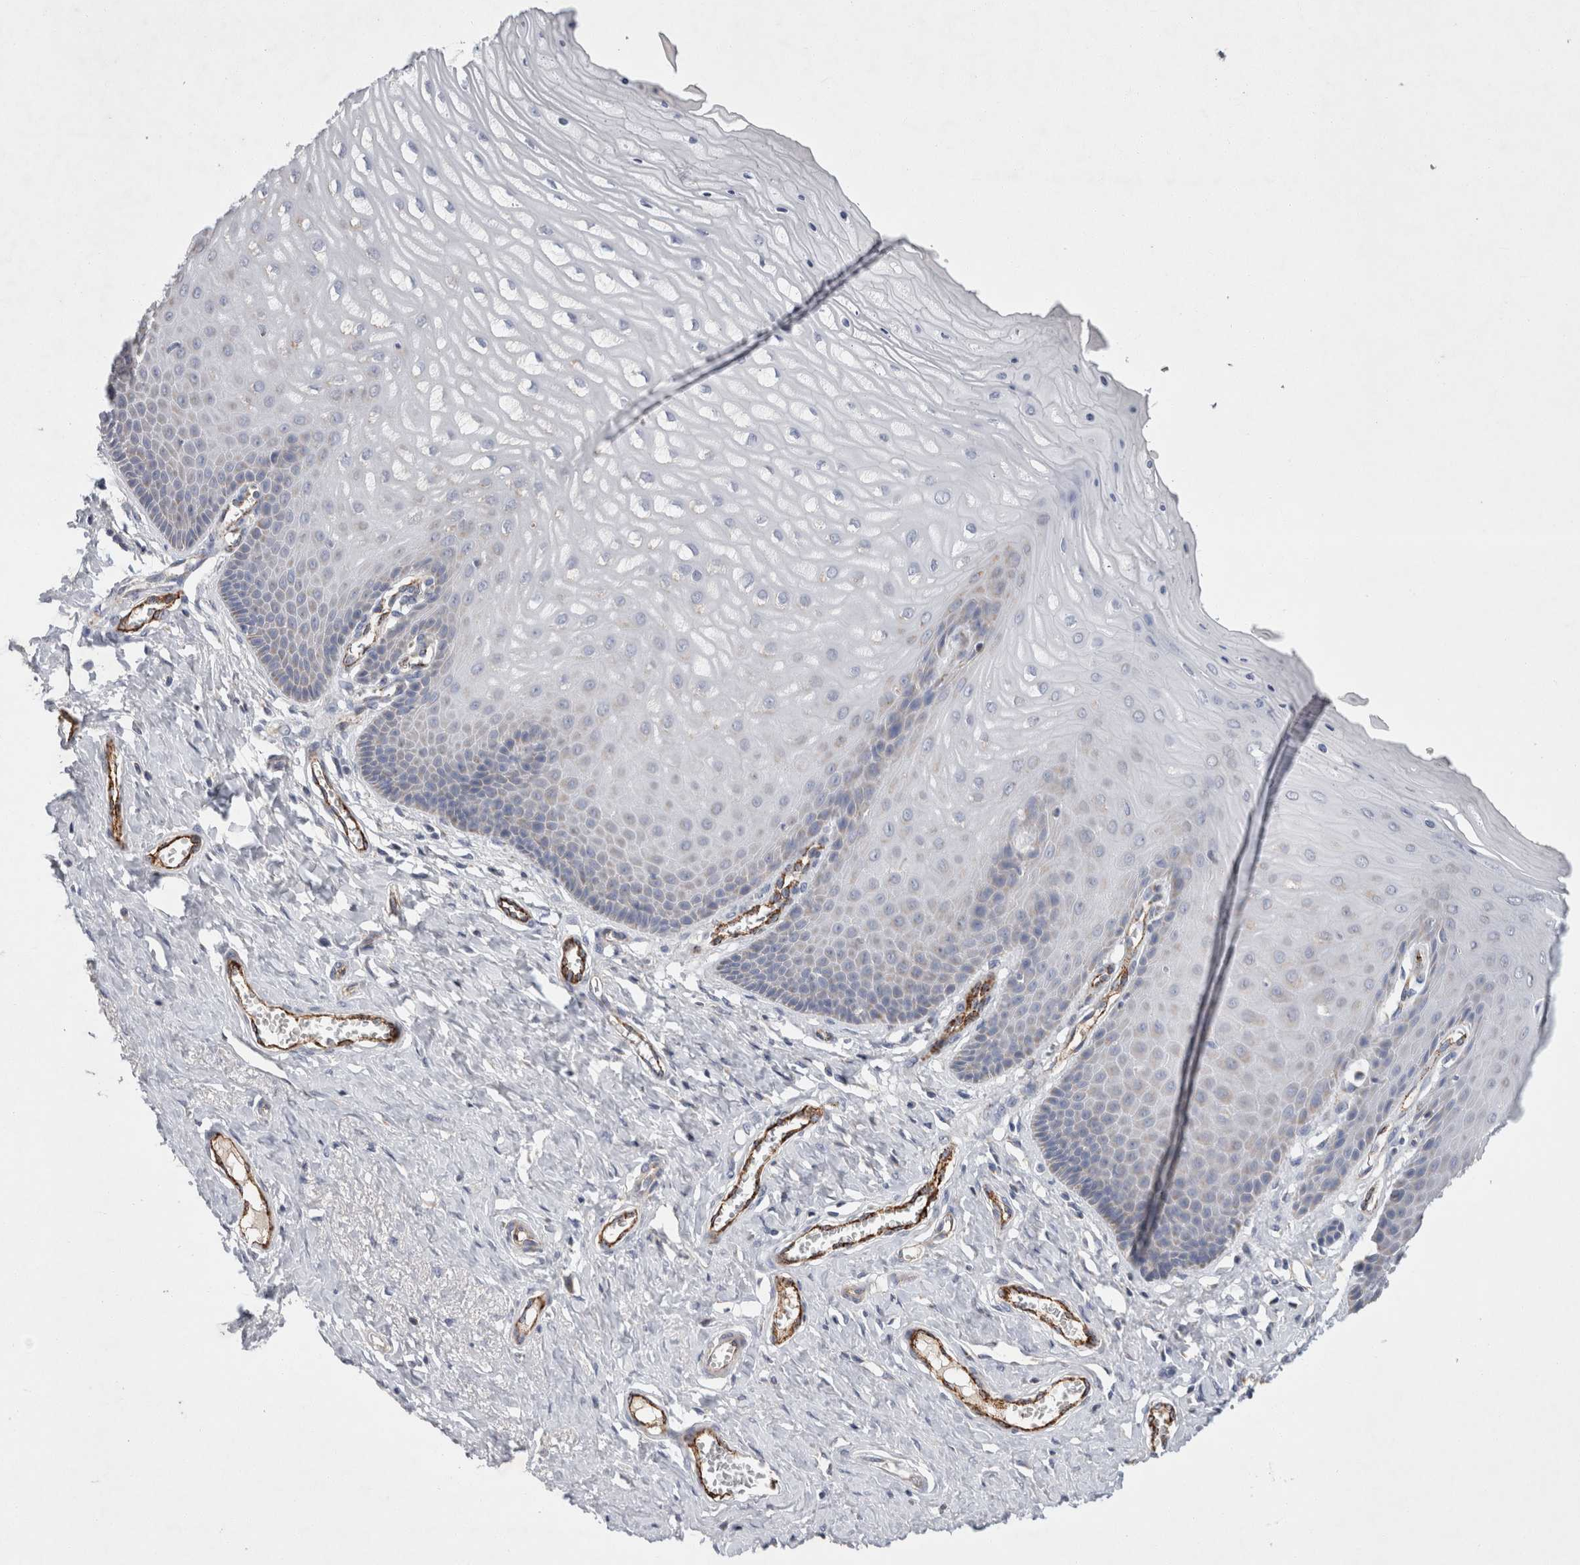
{"staining": {"intensity": "moderate", "quantity": "<25%", "location": "cytoplasmic/membranous"}, "tissue": "cervix", "cell_type": "Squamous epithelial cells", "image_type": "normal", "snomed": [{"axis": "morphology", "description": "Normal tissue, NOS"}, {"axis": "topography", "description": "Cervix"}], "caption": "Immunohistochemistry micrograph of unremarkable human cervix stained for a protein (brown), which exhibits low levels of moderate cytoplasmic/membranous positivity in approximately <25% of squamous epithelial cells.", "gene": "IARS2", "patient": {"sex": "female", "age": 55}}